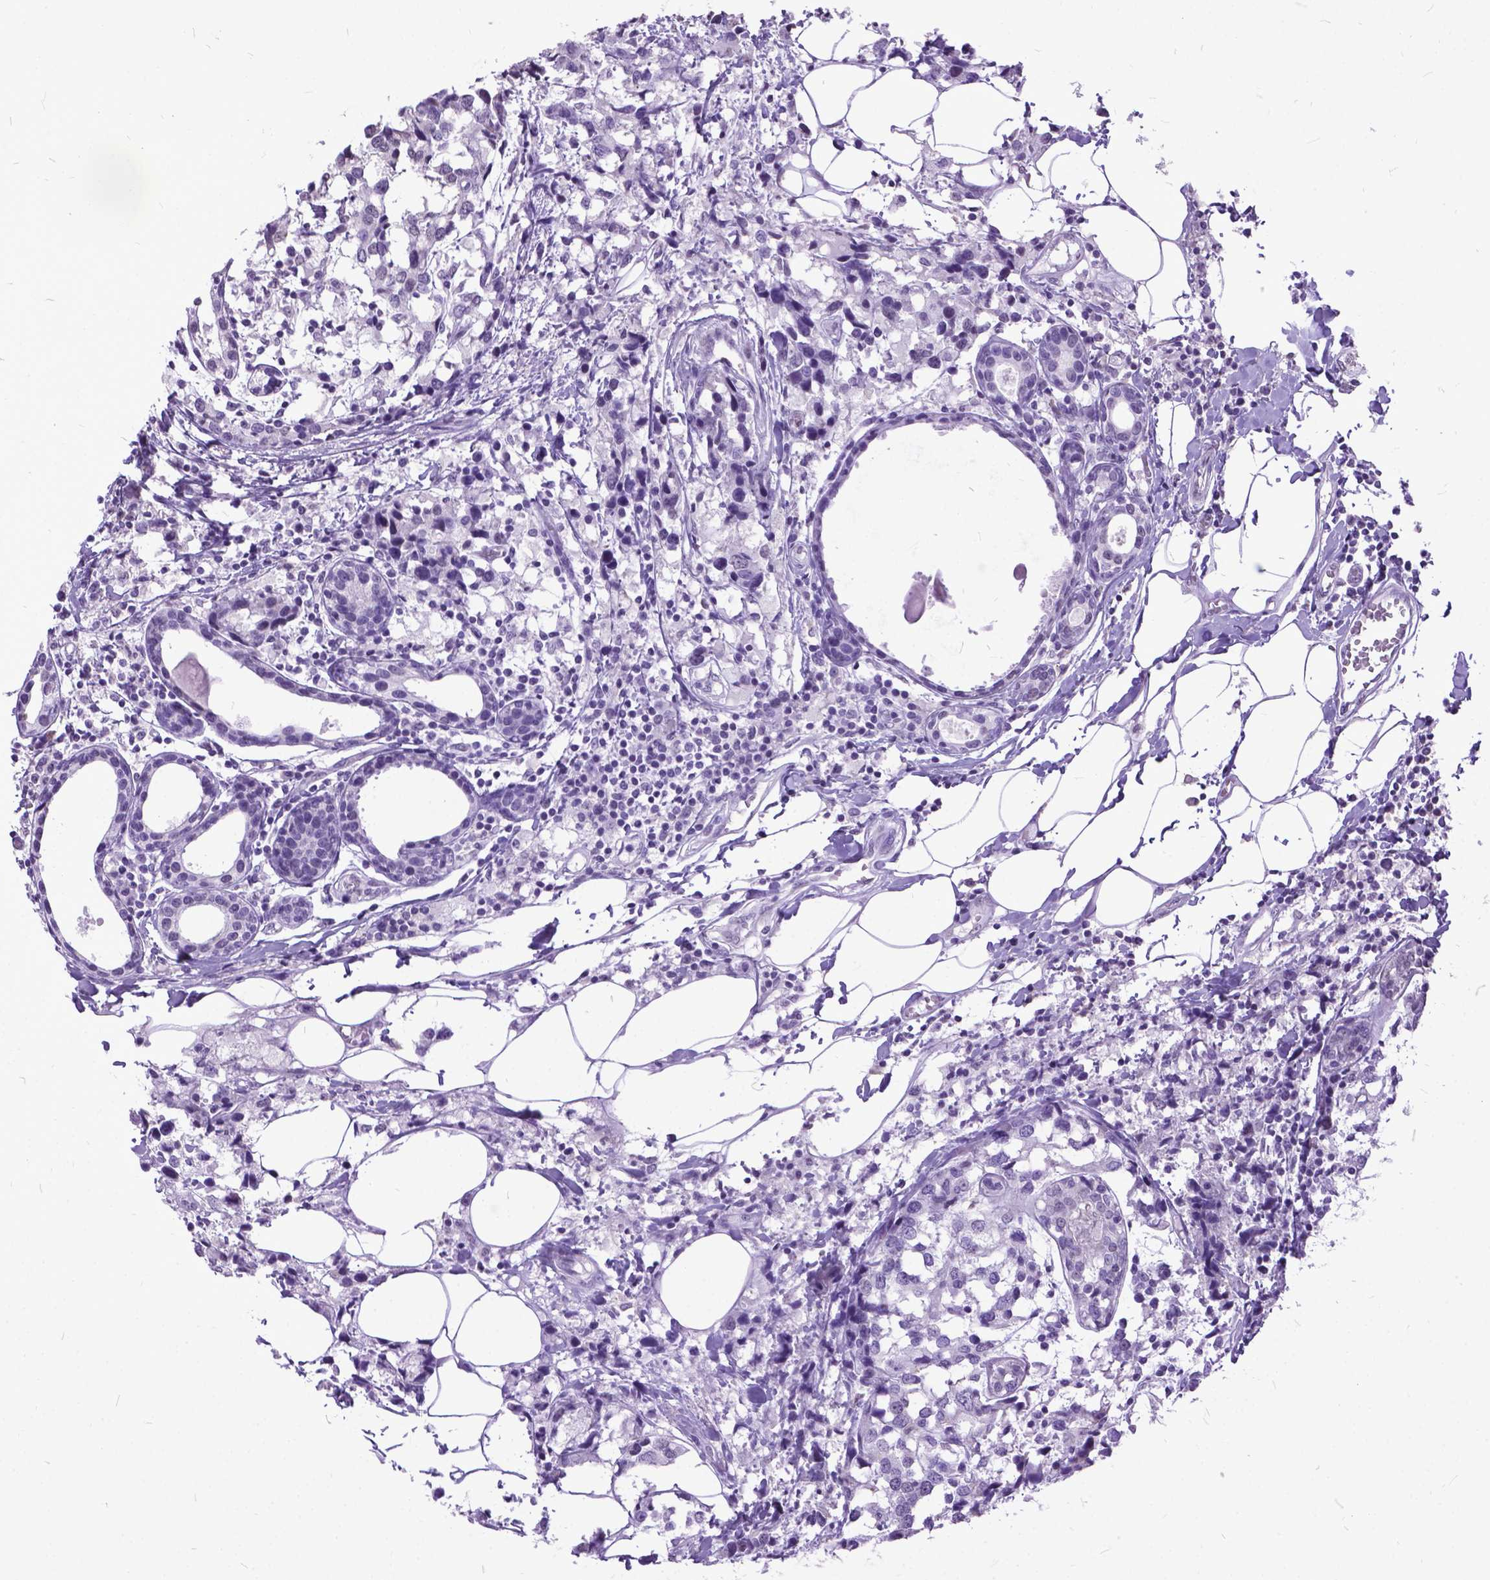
{"staining": {"intensity": "negative", "quantity": "none", "location": "none"}, "tissue": "breast cancer", "cell_type": "Tumor cells", "image_type": "cancer", "snomed": [{"axis": "morphology", "description": "Lobular carcinoma"}, {"axis": "topography", "description": "Breast"}], "caption": "The histopathology image reveals no significant staining in tumor cells of lobular carcinoma (breast).", "gene": "MARCHF10", "patient": {"sex": "female", "age": 59}}